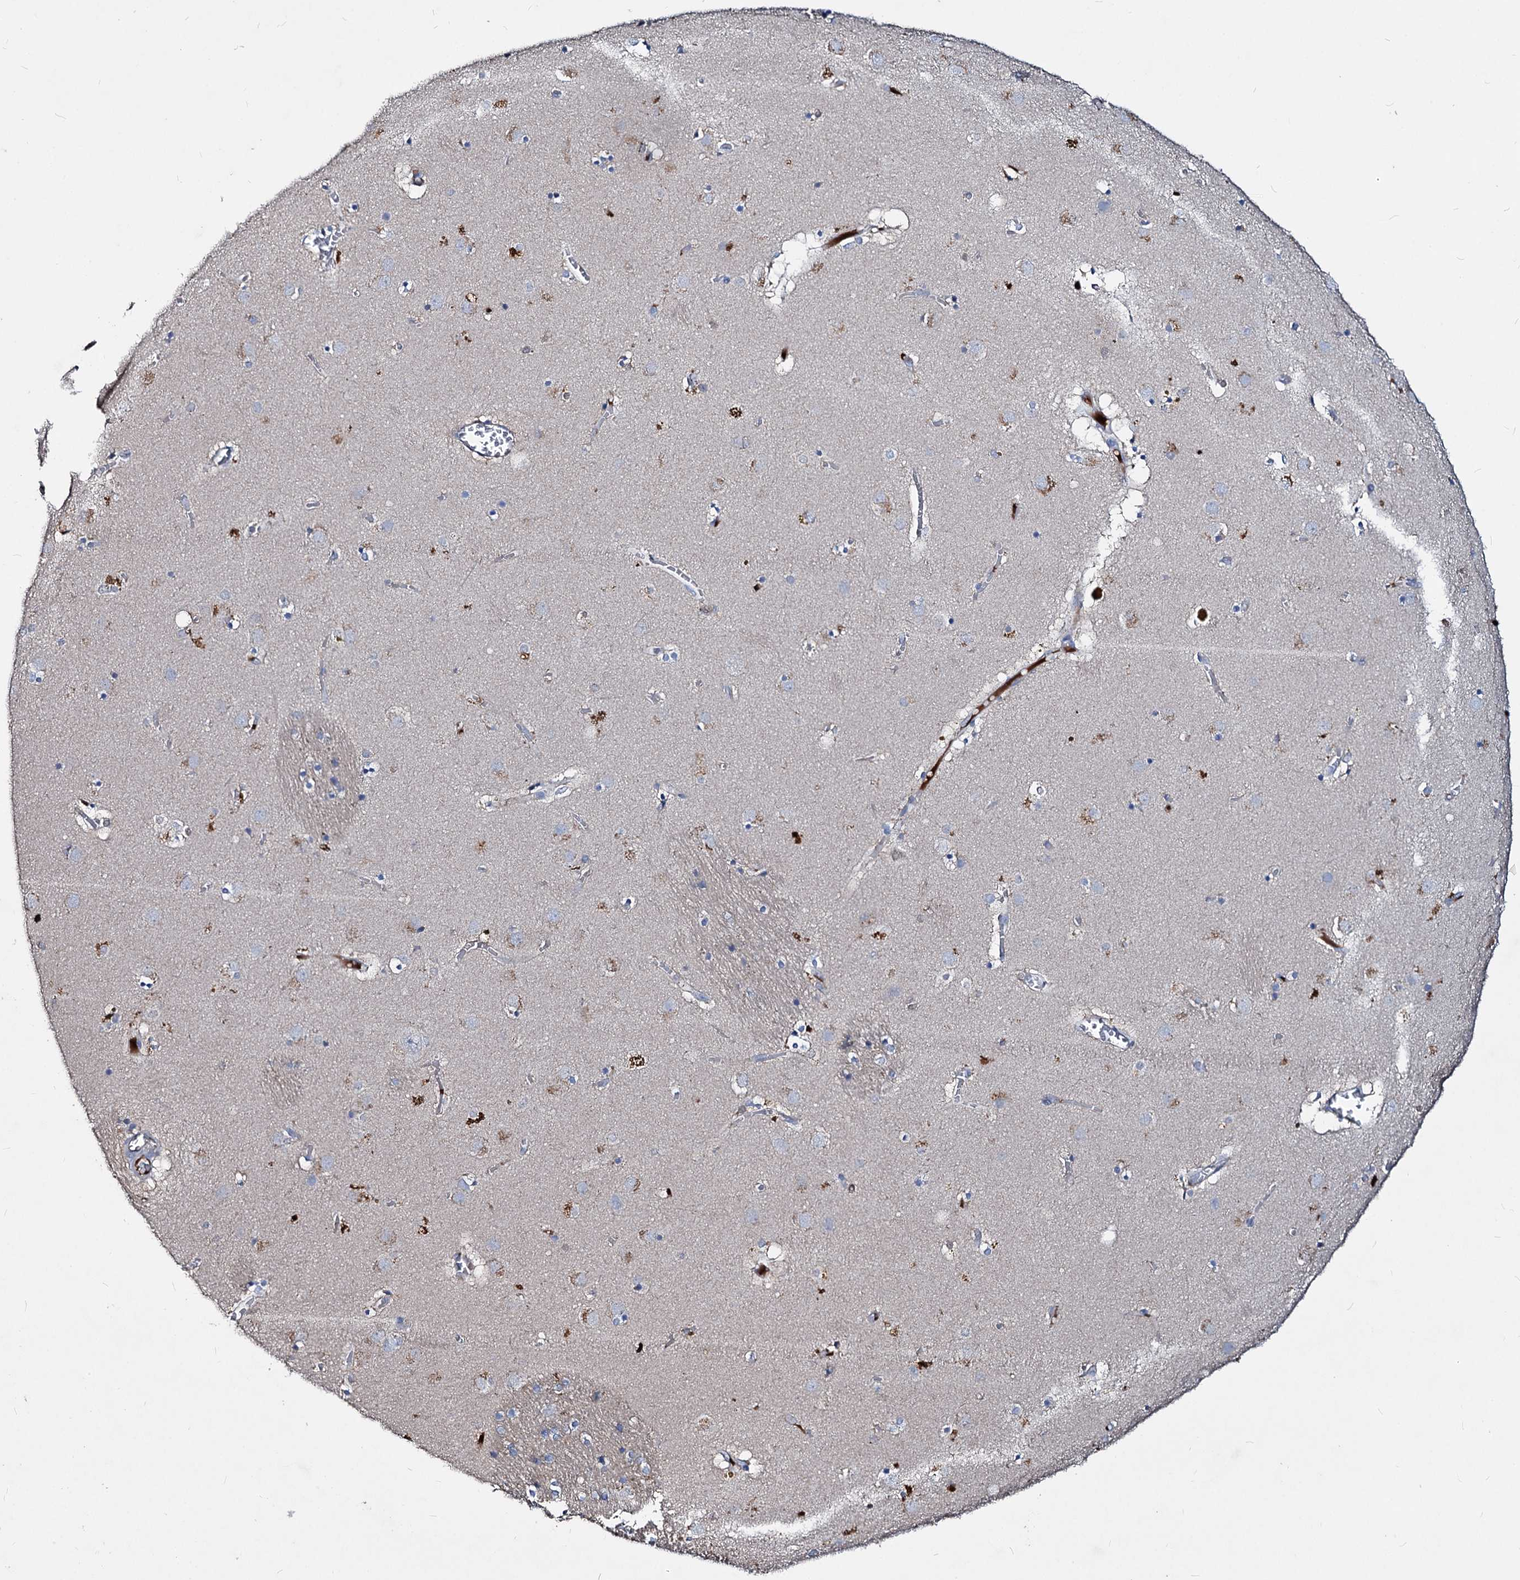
{"staining": {"intensity": "moderate", "quantity": "<25%", "location": "cytoplasmic/membranous"}, "tissue": "caudate", "cell_type": "Glial cells", "image_type": "normal", "snomed": [{"axis": "morphology", "description": "Normal tissue, NOS"}, {"axis": "topography", "description": "Lateral ventricle wall"}], "caption": "A low amount of moderate cytoplasmic/membranous positivity is present in about <25% of glial cells in normal caudate. (brown staining indicates protein expression, while blue staining denotes nuclei).", "gene": "ACY3", "patient": {"sex": "male", "age": 70}}